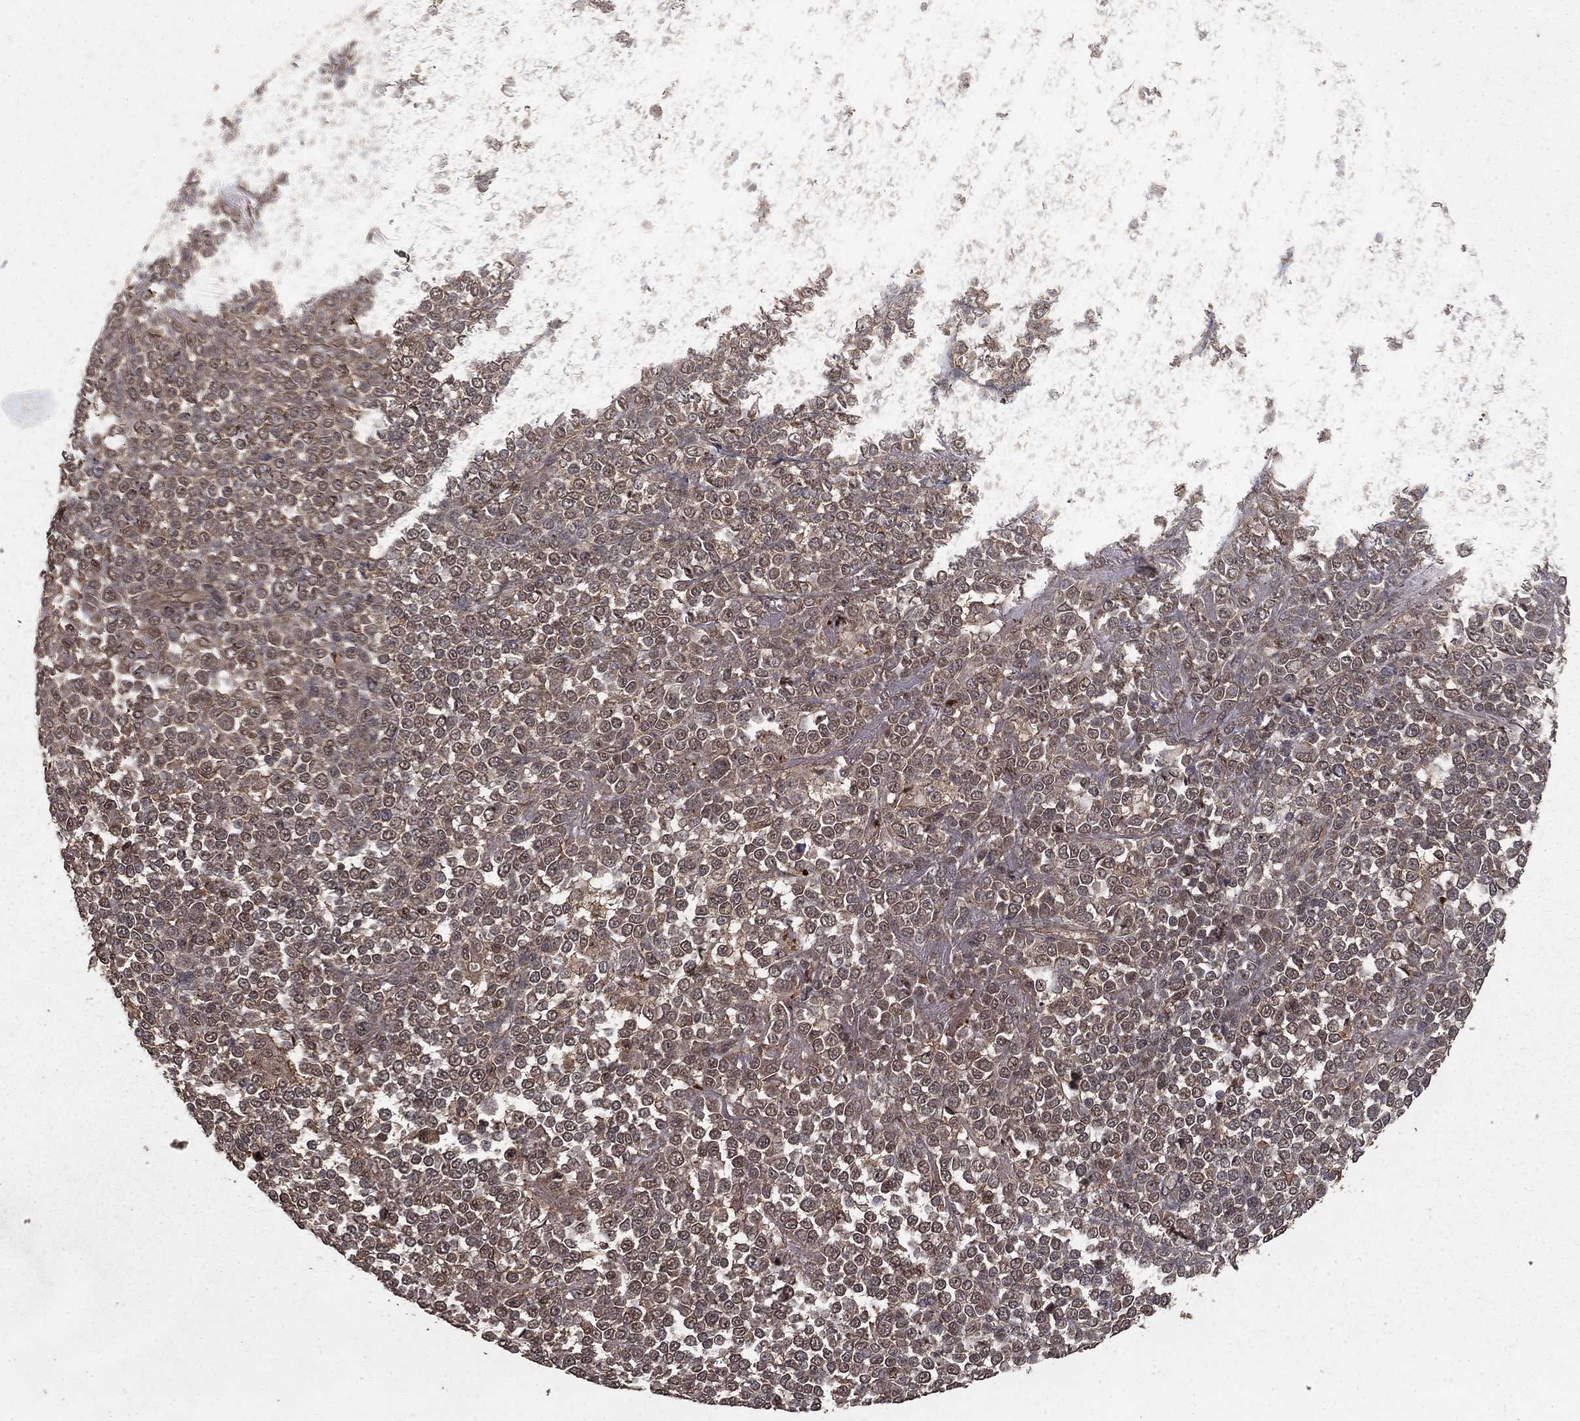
{"staining": {"intensity": "weak", "quantity": "25%-75%", "location": "cytoplasmic/membranous"}, "tissue": "melanoma", "cell_type": "Tumor cells", "image_type": "cancer", "snomed": [{"axis": "morphology", "description": "Malignant melanoma, NOS"}, {"axis": "topography", "description": "Skin"}], "caption": "A photomicrograph of human melanoma stained for a protein demonstrates weak cytoplasmic/membranous brown staining in tumor cells.", "gene": "PRDM1", "patient": {"sex": "female", "age": 95}}